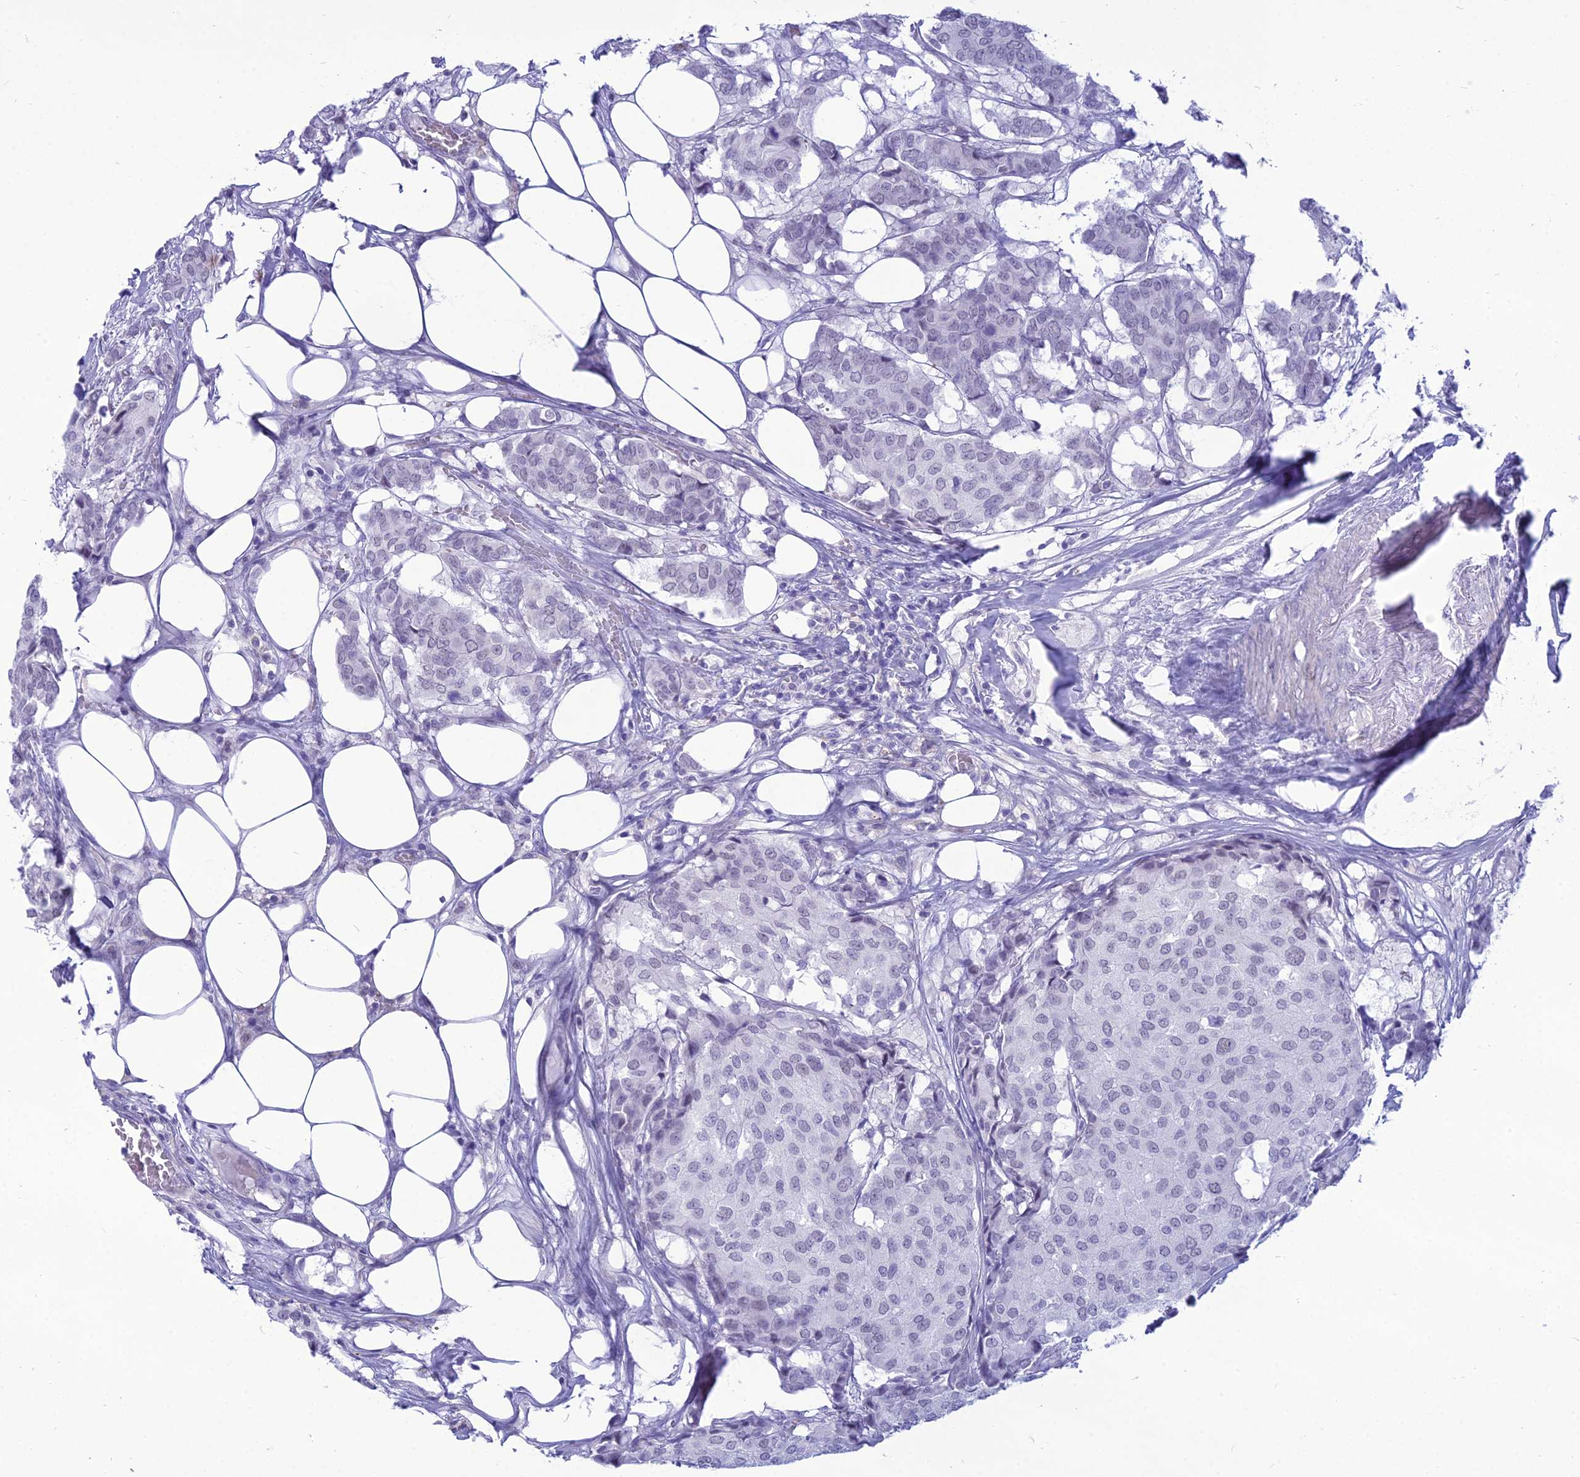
{"staining": {"intensity": "negative", "quantity": "none", "location": "none"}, "tissue": "breast cancer", "cell_type": "Tumor cells", "image_type": "cancer", "snomed": [{"axis": "morphology", "description": "Duct carcinoma"}, {"axis": "topography", "description": "Breast"}], "caption": "The micrograph demonstrates no significant staining in tumor cells of breast cancer.", "gene": "DHX40", "patient": {"sex": "female", "age": 75}}